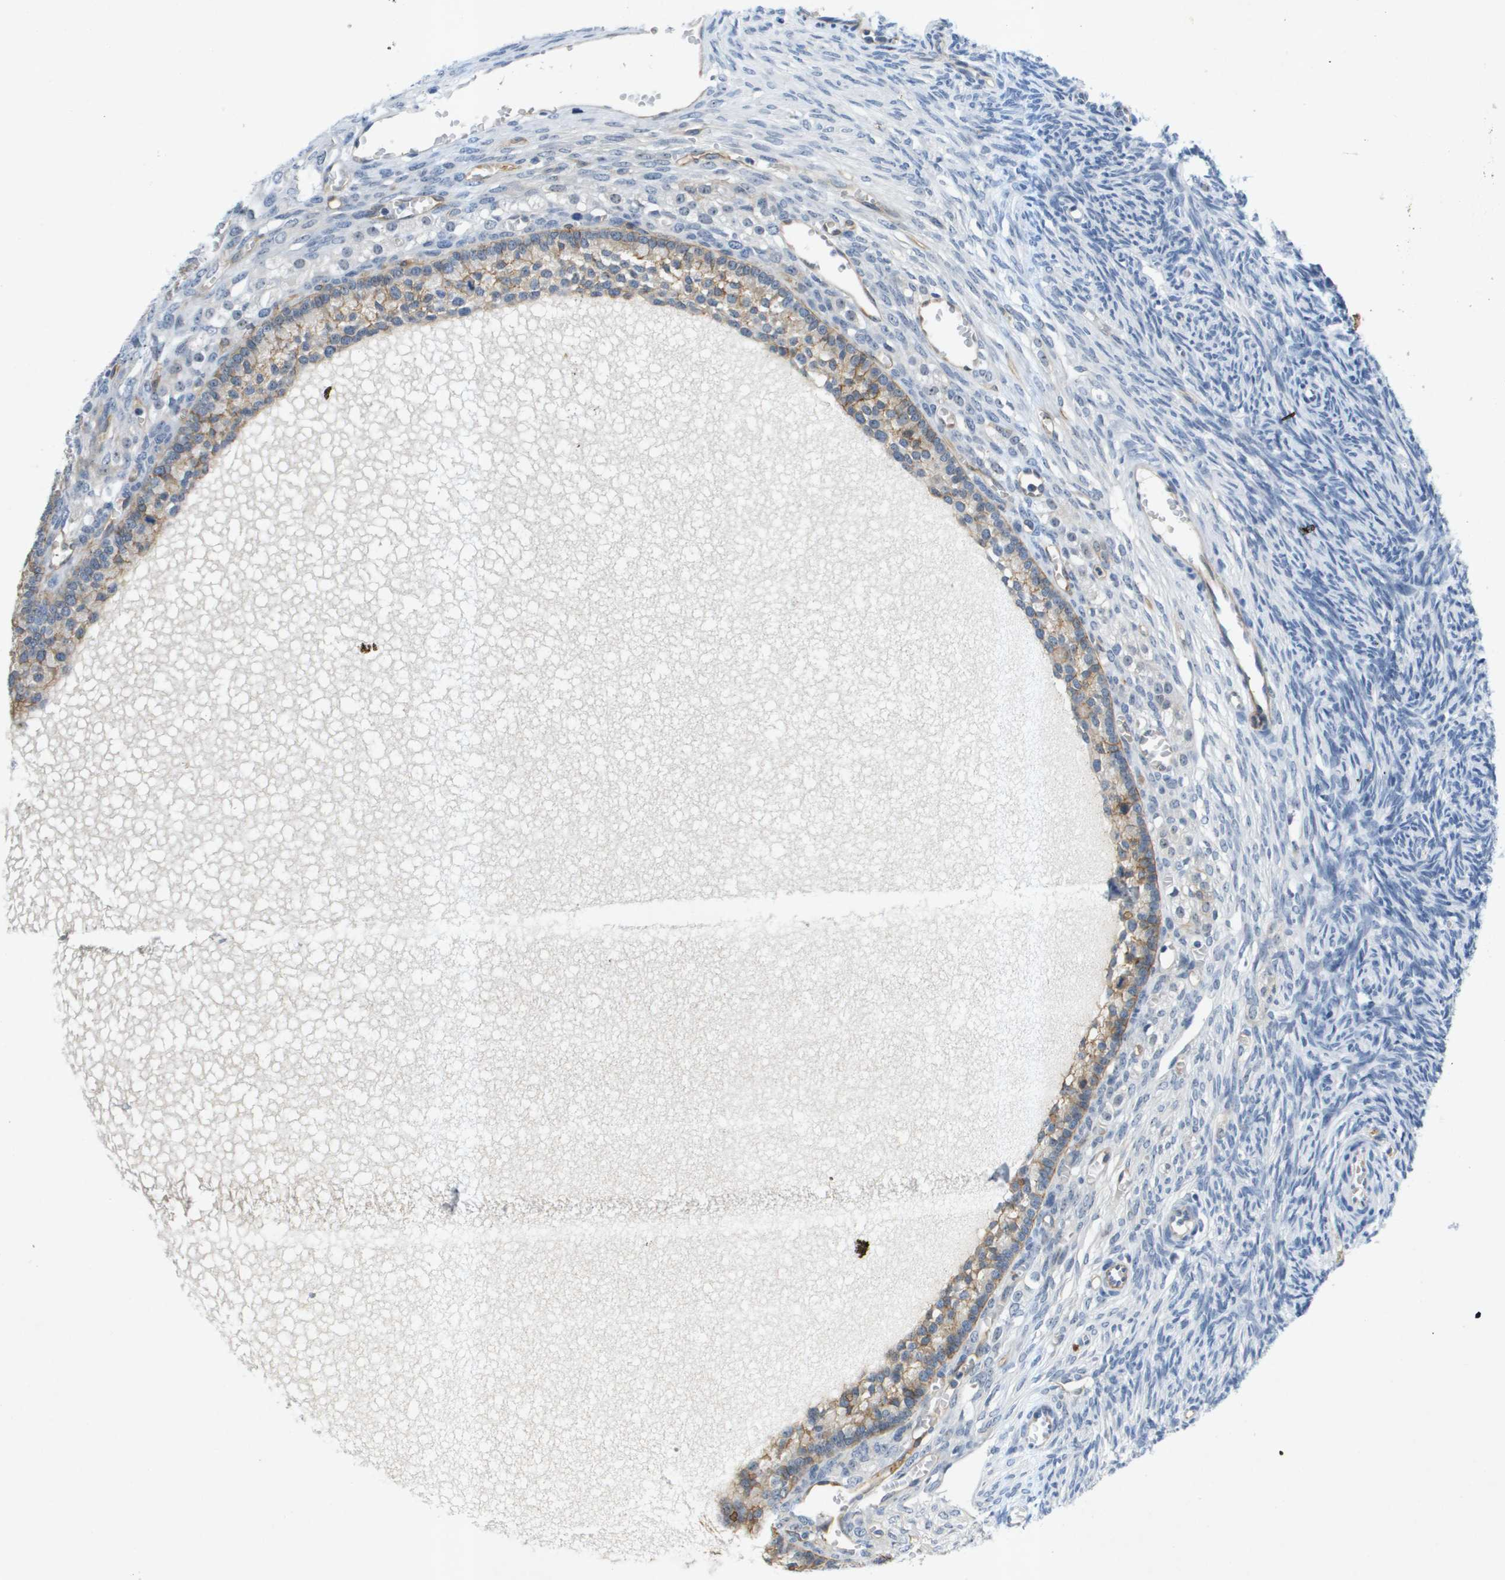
{"staining": {"intensity": "negative", "quantity": "none", "location": "none"}, "tissue": "ovary", "cell_type": "Ovarian stroma cells", "image_type": "normal", "snomed": [{"axis": "morphology", "description": "Normal tissue, NOS"}, {"axis": "topography", "description": "Ovary"}], "caption": "A micrograph of ovary stained for a protein displays no brown staining in ovarian stroma cells. (DAB immunohistochemistry (IHC), high magnification).", "gene": "ITGA6", "patient": {"sex": "female", "age": 27}}